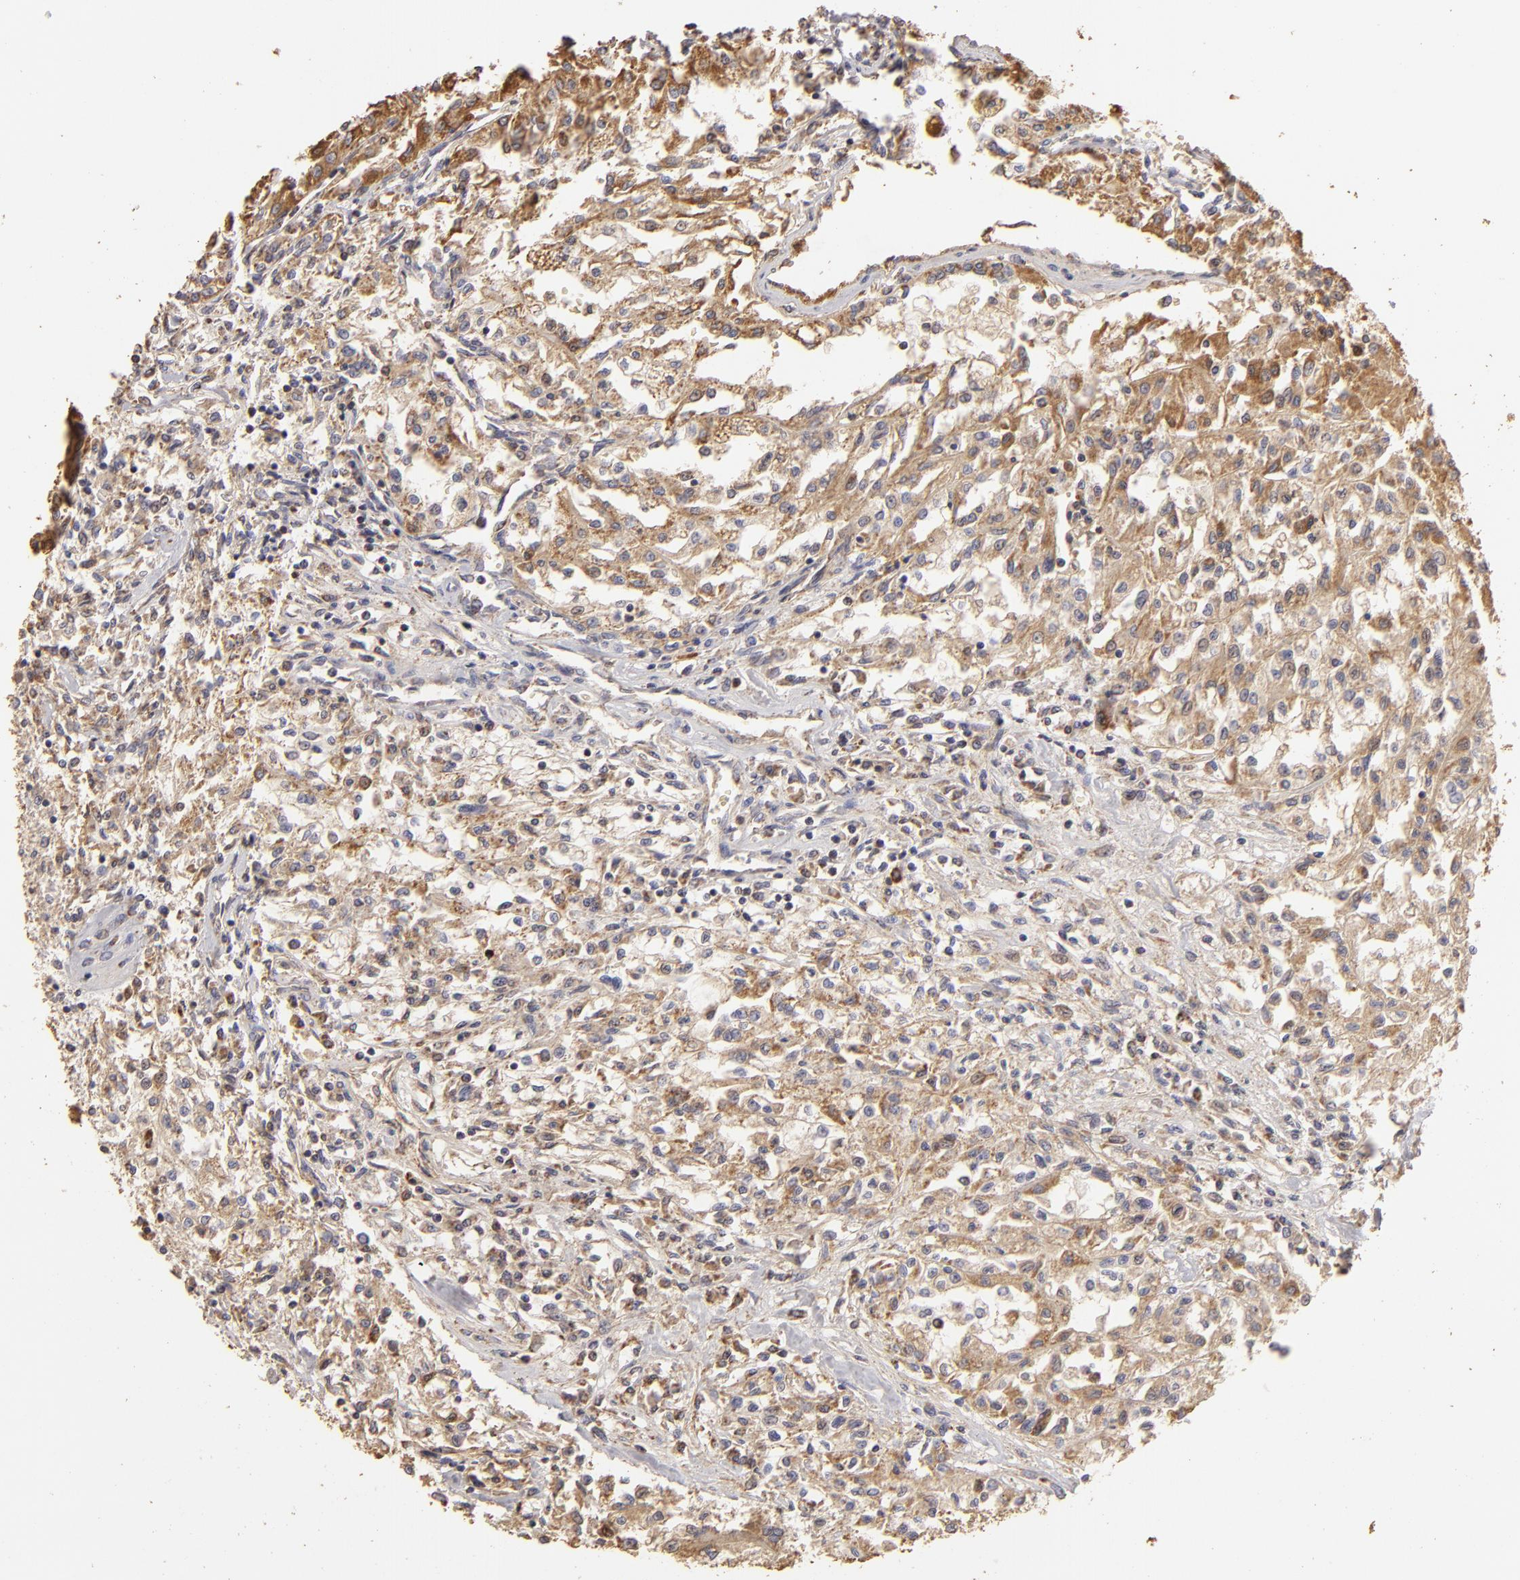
{"staining": {"intensity": "moderate", "quantity": ">75%", "location": "cytoplasmic/membranous"}, "tissue": "renal cancer", "cell_type": "Tumor cells", "image_type": "cancer", "snomed": [{"axis": "morphology", "description": "Adenocarcinoma, NOS"}, {"axis": "topography", "description": "Kidney"}], "caption": "Brown immunohistochemical staining in adenocarcinoma (renal) exhibits moderate cytoplasmic/membranous expression in approximately >75% of tumor cells.", "gene": "CFB", "patient": {"sex": "male", "age": 78}}